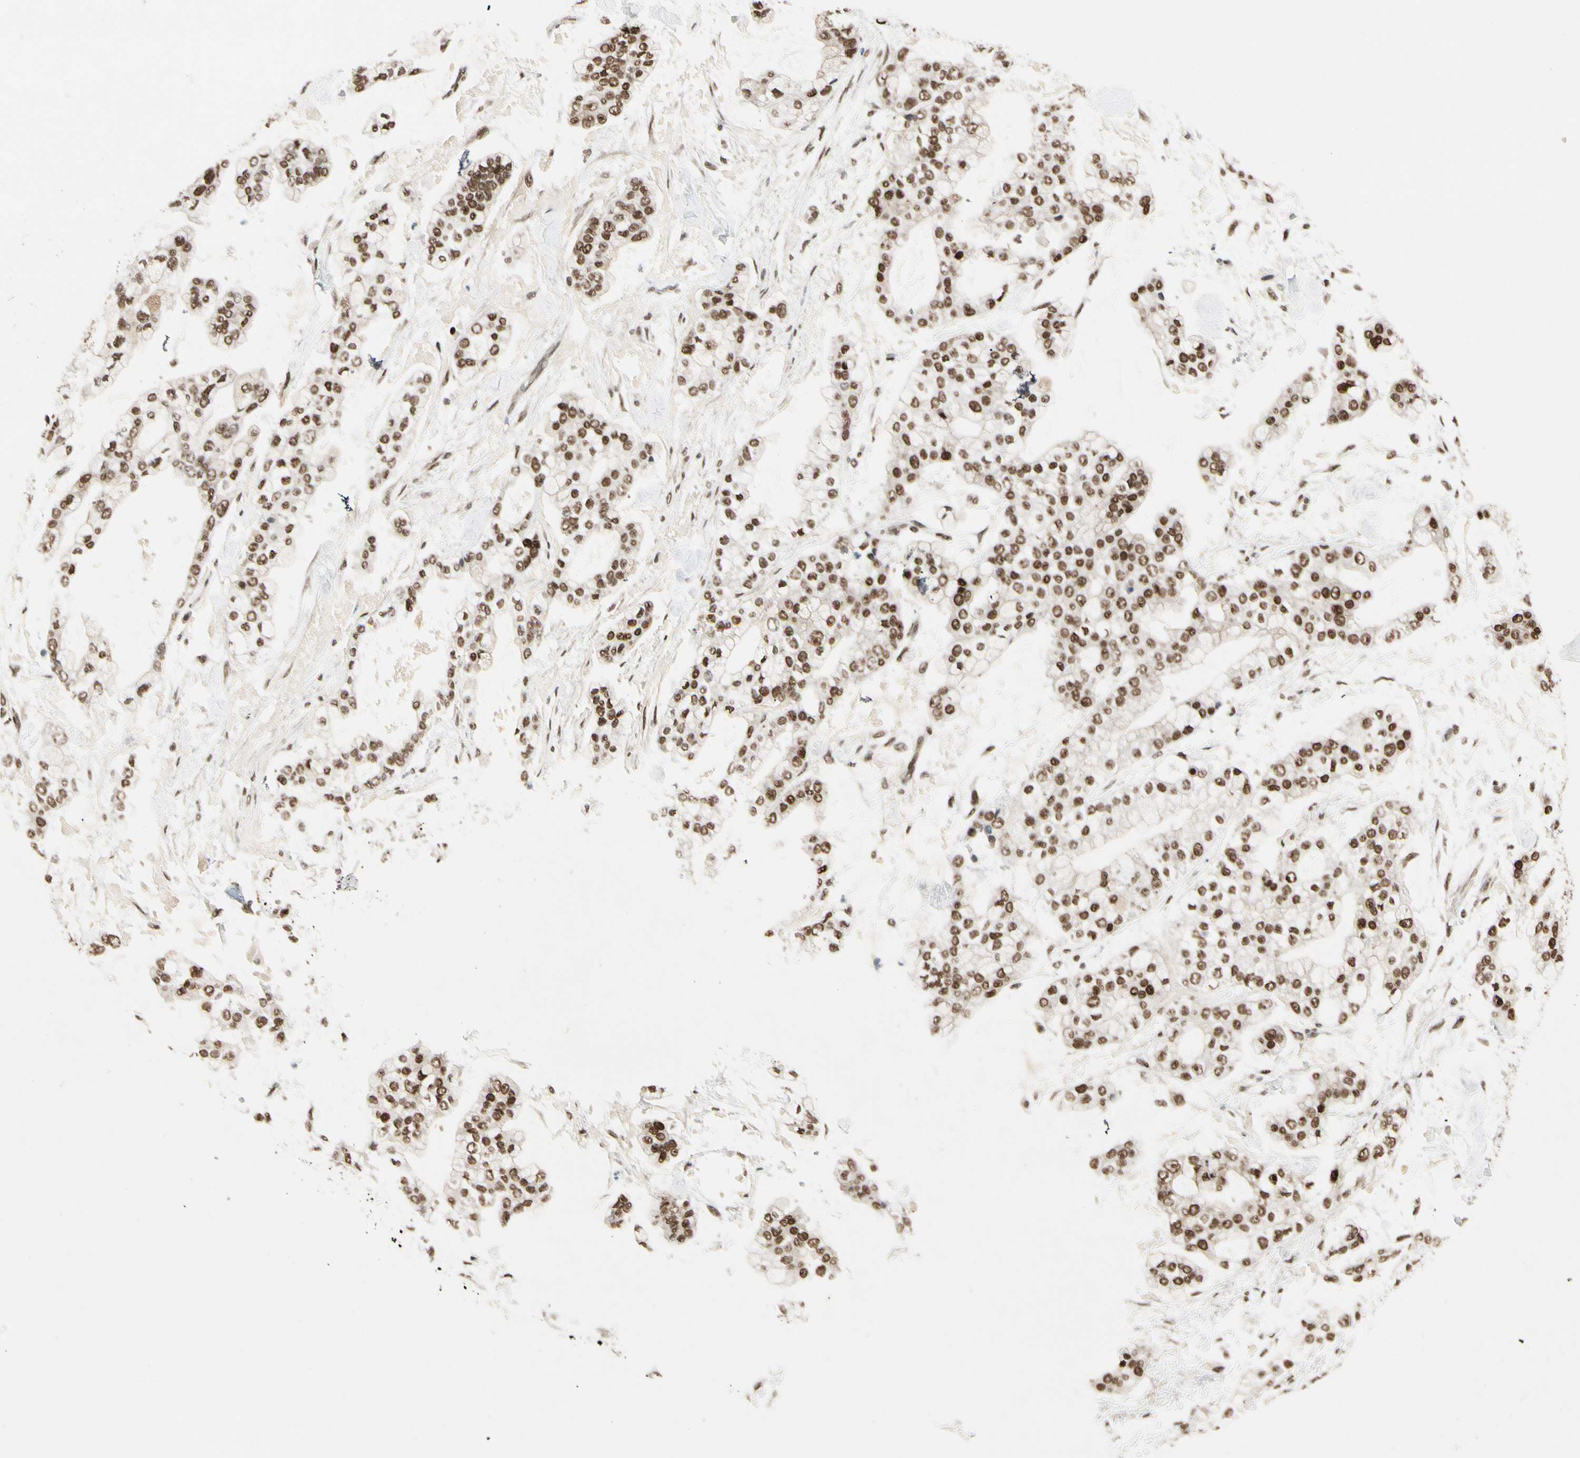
{"staining": {"intensity": "moderate", "quantity": ">75%", "location": "nuclear"}, "tissue": "stomach cancer", "cell_type": "Tumor cells", "image_type": "cancer", "snomed": [{"axis": "morphology", "description": "Normal tissue, NOS"}, {"axis": "morphology", "description": "Adenocarcinoma, NOS"}, {"axis": "topography", "description": "Stomach, upper"}, {"axis": "topography", "description": "Stomach"}], "caption": "DAB immunohistochemical staining of stomach cancer exhibits moderate nuclear protein staining in approximately >75% of tumor cells. (IHC, brightfield microscopy, high magnification).", "gene": "CHAMP1", "patient": {"sex": "male", "age": 76}}